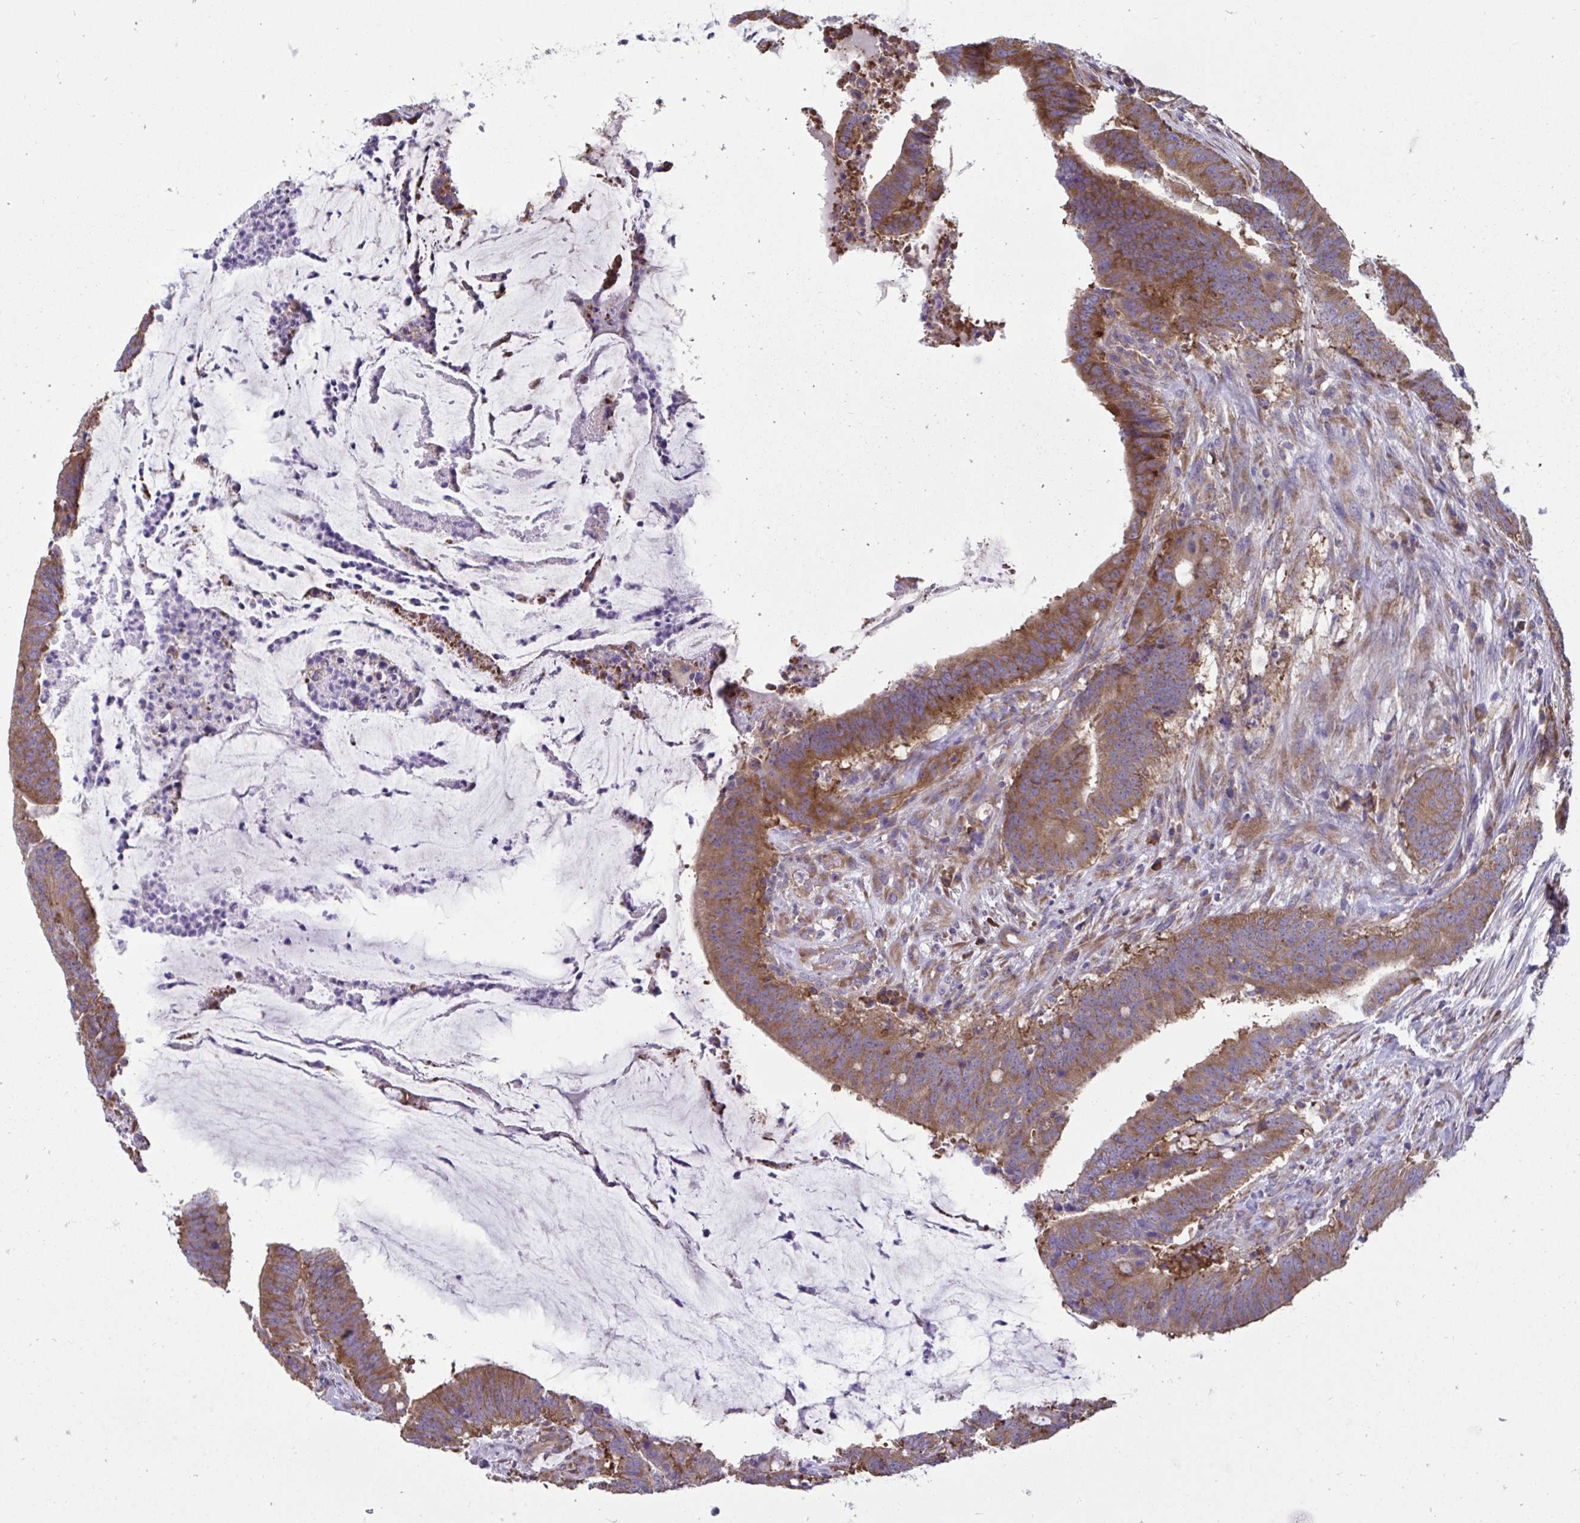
{"staining": {"intensity": "moderate", "quantity": ">75%", "location": "cytoplasmic/membranous"}, "tissue": "colorectal cancer", "cell_type": "Tumor cells", "image_type": "cancer", "snomed": [{"axis": "morphology", "description": "Adenocarcinoma, NOS"}, {"axis": "topography", "description": "Colon"}], "caption": "An IHC photomicrograph of tumor tissue is shown. Protein staining in brown shows moderate cytoplasmic/membranous positivity in colorectal adenocarcinoma within tumor cells.", "gene": "RPL7", "patient": {"sex": "female", "age": 43}}